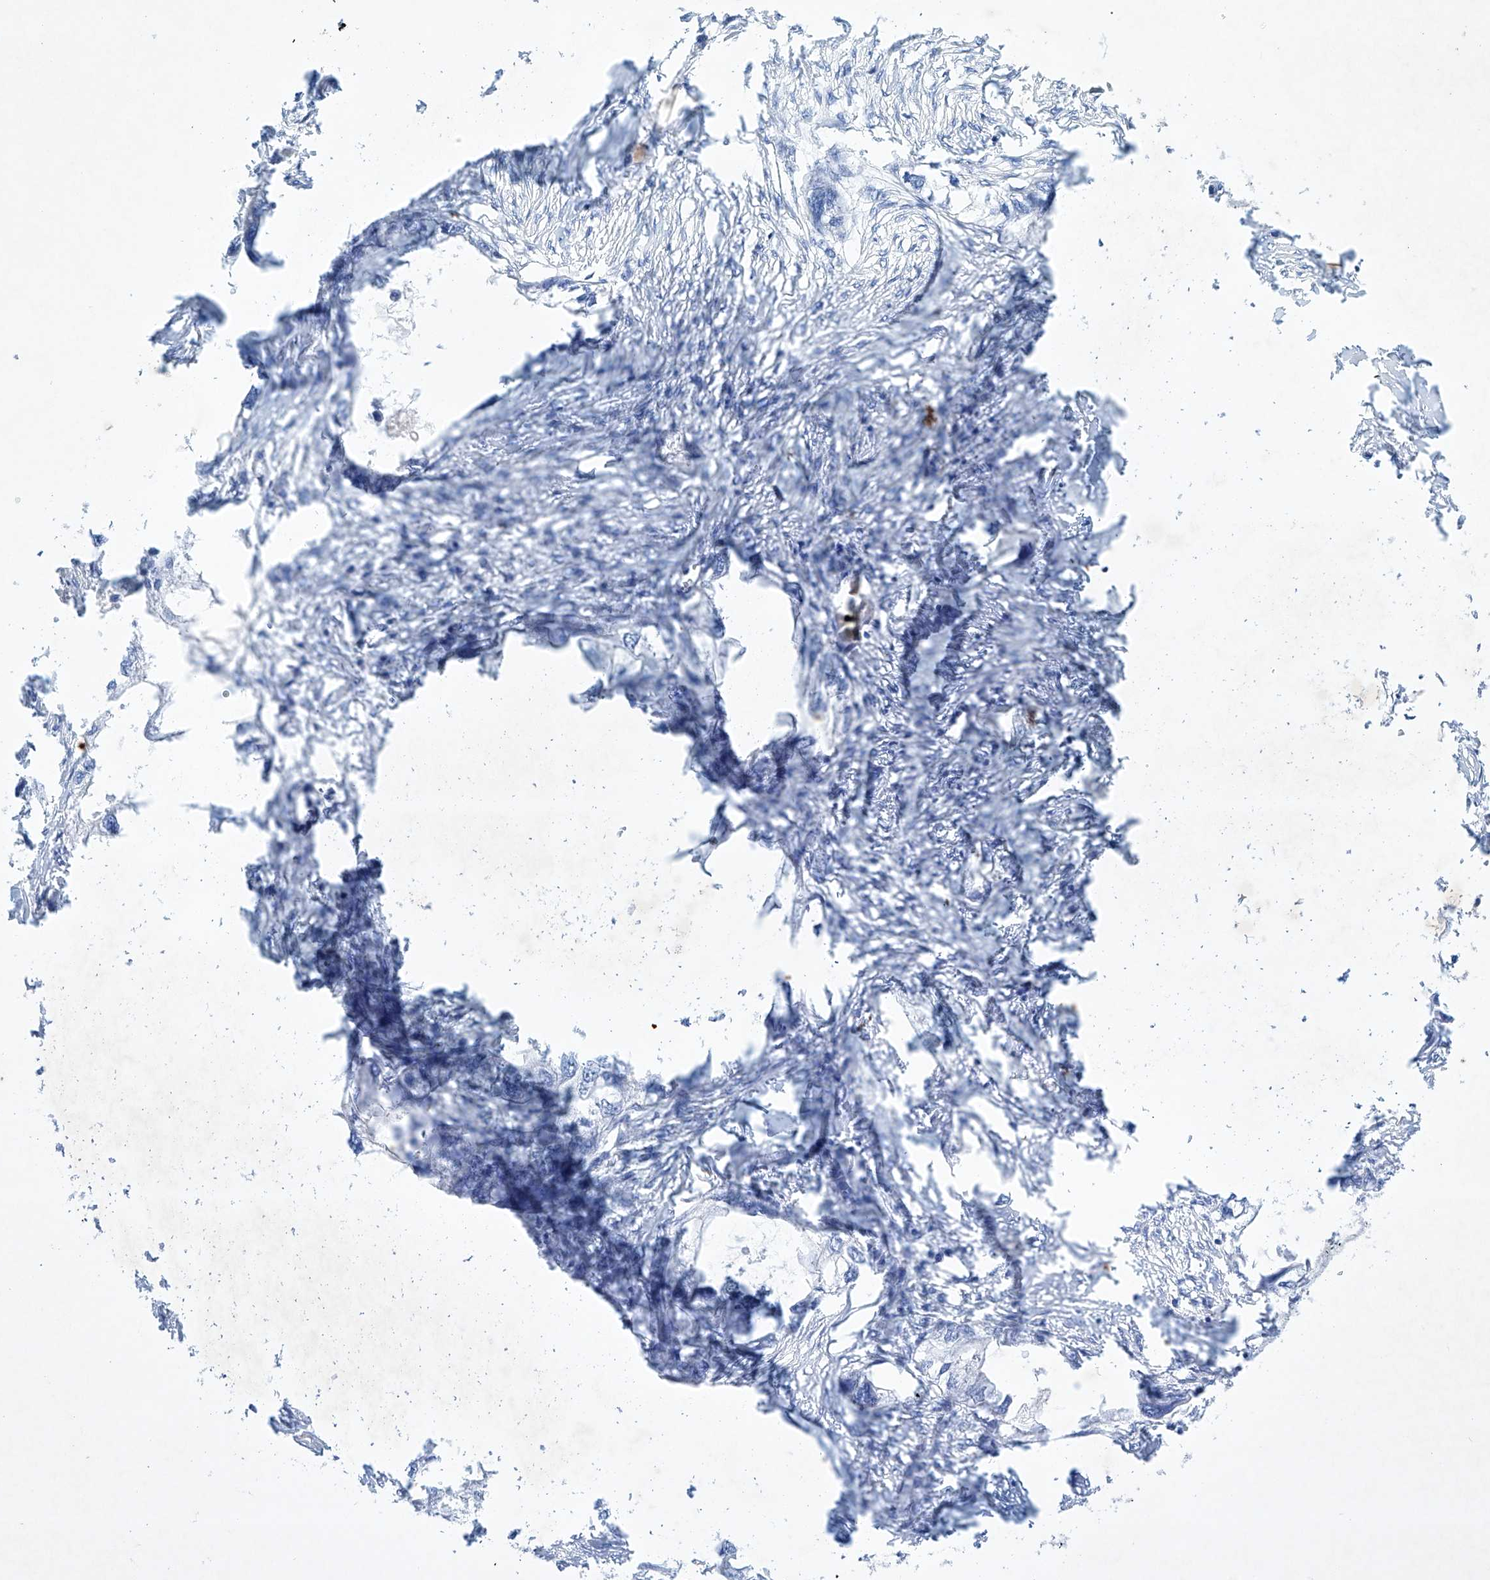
{"staining": {"intensity": "negative", "quantity": "none", "location": "none"}, "tissue": "endometrial cancer", "cell_type": "Tumor cells", "image_type": "cancer", "snomed": [{"axis": "morphology", "description": "Adenocarcinoma, NOS"}, {"axis": "morphology", "description": "Adenocarcinoma, metastatic, NOS"}, {"axis": "topography", "description": "Adipose tissue"}, {"axis": "topography", "description": "Endometrium"}], "caption": "Immunohistochemistry (IHC) micrograph of neoplastic tissue: metastatic adenocarcinoma (endometrial) stained with DAB (3,3'-diaminobenzidine) exhibits no significant protein positivity in tumor cells. Nuclei are stained in blue.", "gene": "ETV7", "patient": {"sex": "female", "age": 67}}